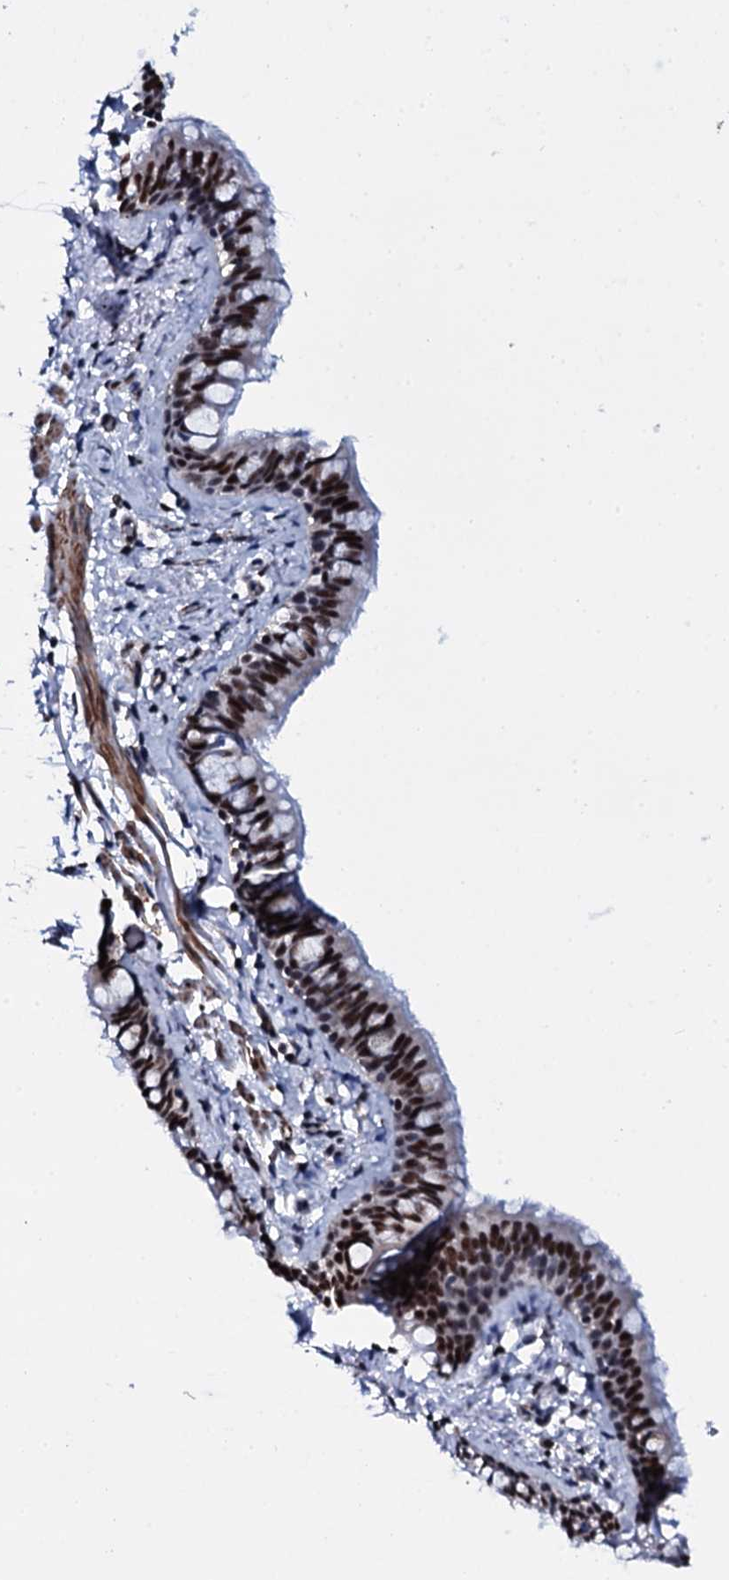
{"staining": {"intensity": "strong", "quantity": ">75%", "location": "nuclear"}, "tissue": "bronchus", "cell_type": "Respiratory epithelial cells", "image_type": "normal", "snomed": [{"axis": "morphology", "description": "Normal tissue, NOS"}, {"axis": "topography", "description": "Cartilage tissue"}, {"axis": "topography", "description": "Bronchus"}], "caption": "A histopathology image showing strong nuclear staining in approximately >75% of respiratory epithelial cells in benign bronchus, as visualized by brown immunohistochemical staining.", "gene": "CWC15", "patient": {"sex": "female", "age": 36}}